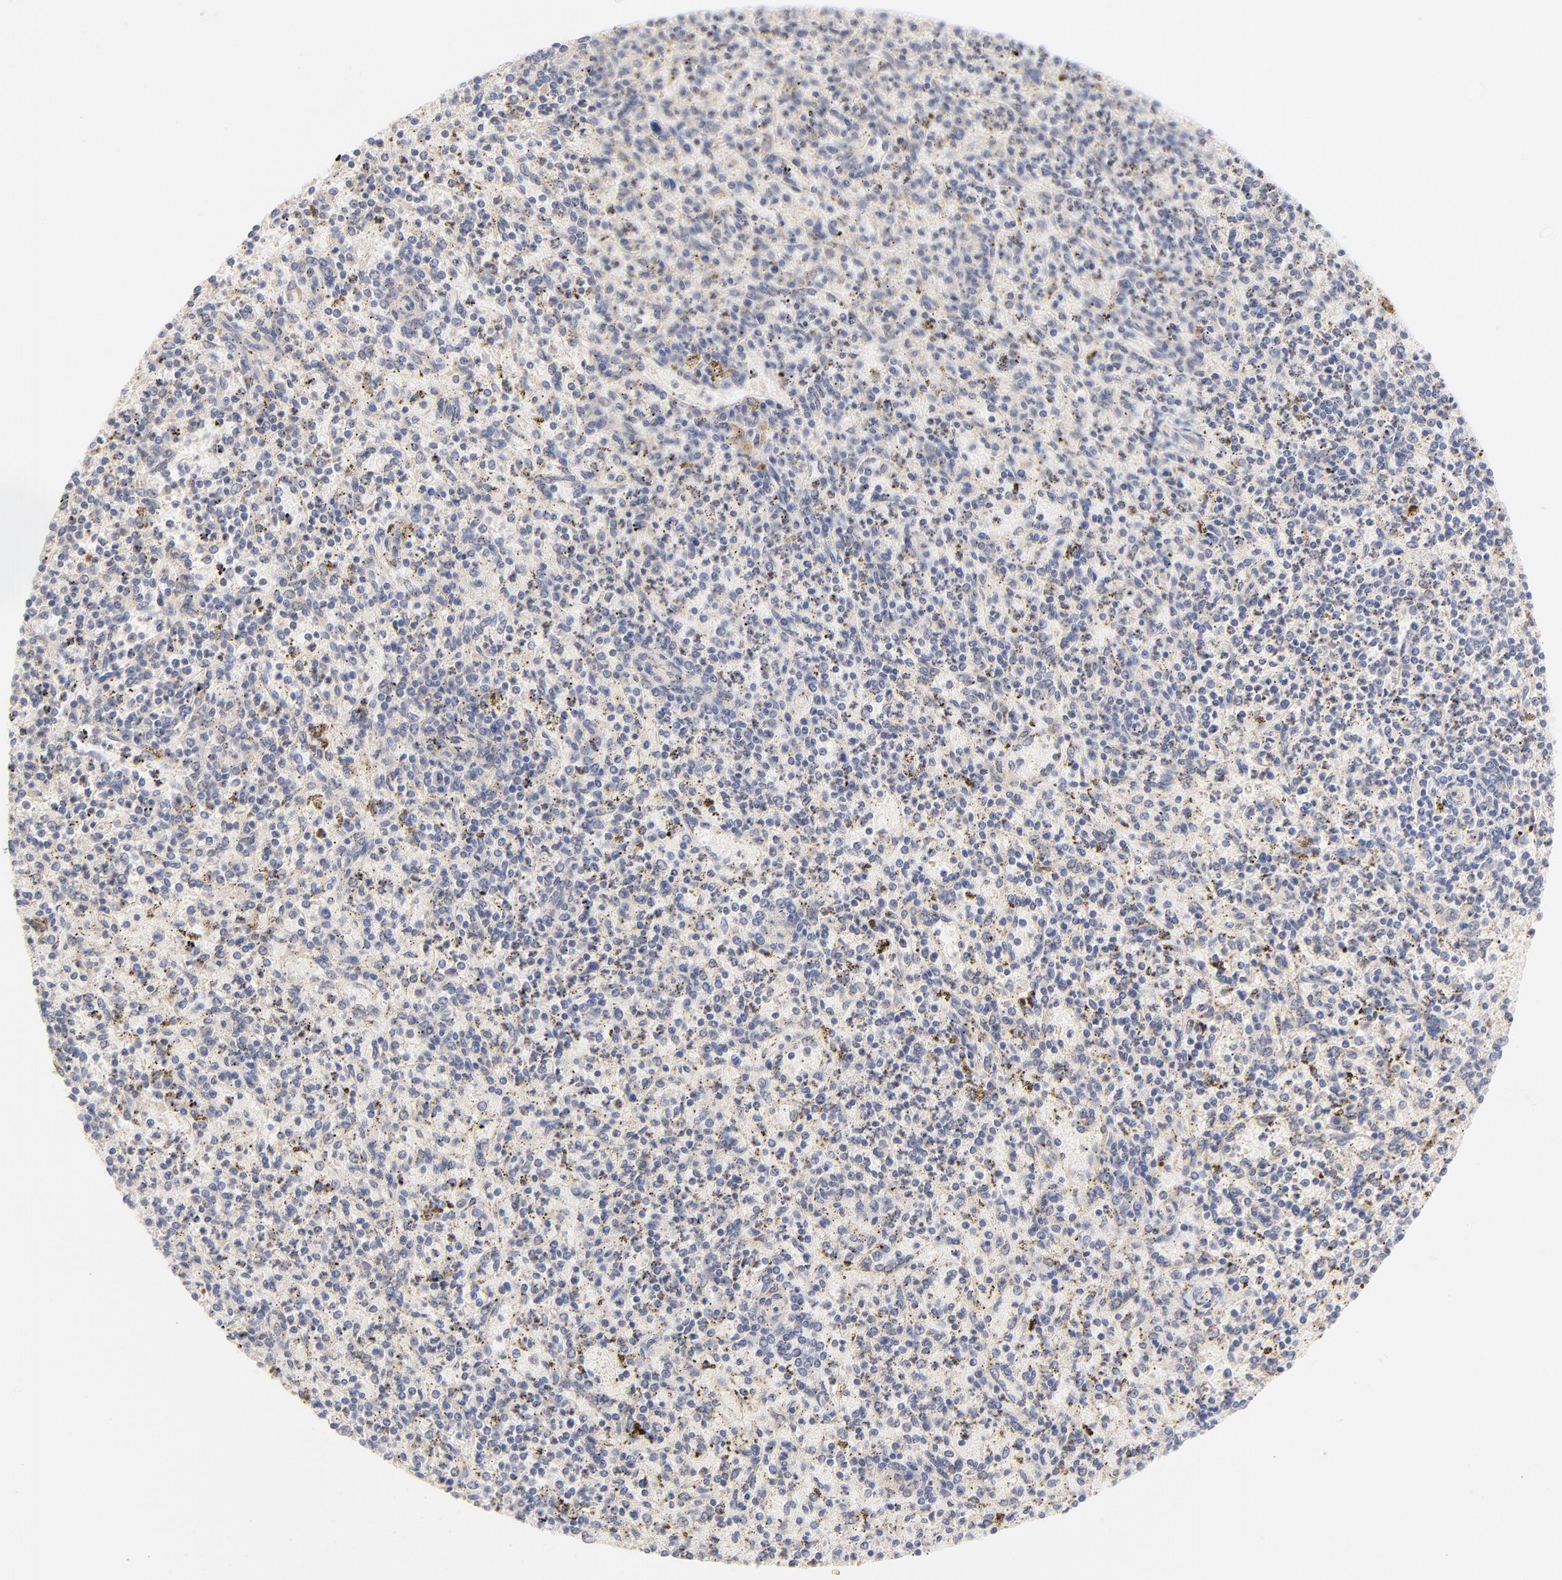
{"staining": {"intensity": "negative", "quantity": "none", "location": "none"}, "tissue": "spleen", "cell_type": "Cells in red pulp", "image_type": "normal", "snomed": [{"axis": "morphology", "description": "Normal tissue, NOS"}, {"axis": "topography", "description": "Spleen"}], "caption": "Immunohistochemistry image of benign spleen: human spleen stained with DAB reveals no significant protein staining in cells in red pulp.", "gene": "MTERF2", "patient": {"sex": "male", "age": 72}}